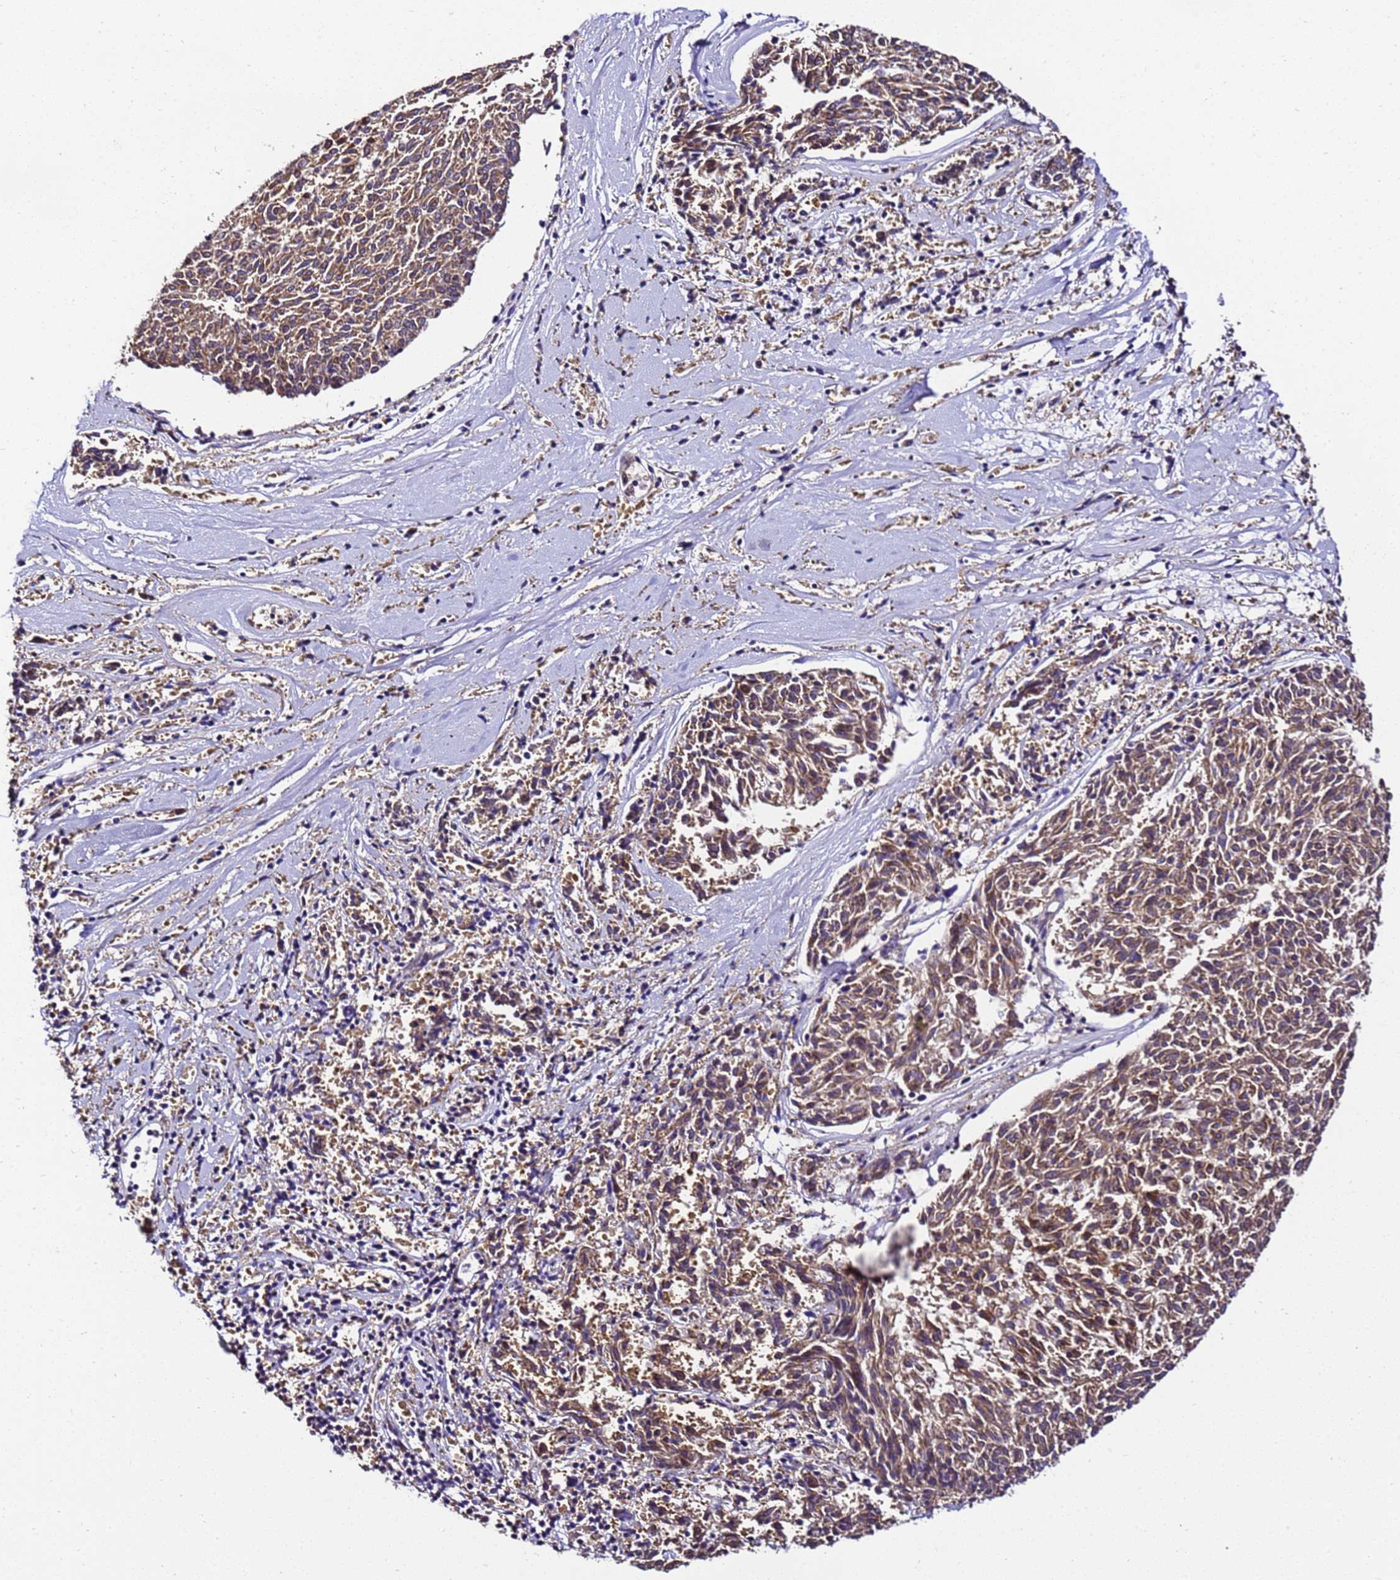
{"staining": {"intensity": "moderate", "quantity": ">75%", "location": "cytoplasmic/membranous"}, "tissue": "melanoma", "cell_type": "Tumor cells", "image_type": "cancer", "snomed": [{"axis": "morphology", "description": "Malignant melanoma, NOS"}, {"axis": "topography", "description": "Skin"}], "caption": "DAB (3,3'-diaminobenzidine) immunohistochemical staining of human malignant melanoma demonstrates moderate cytoplasmic/membranous protein positivity in approximately >75% of tumor cells.", "gene": "ZNF417", "patient": {"sex": "female", "age": 72}}